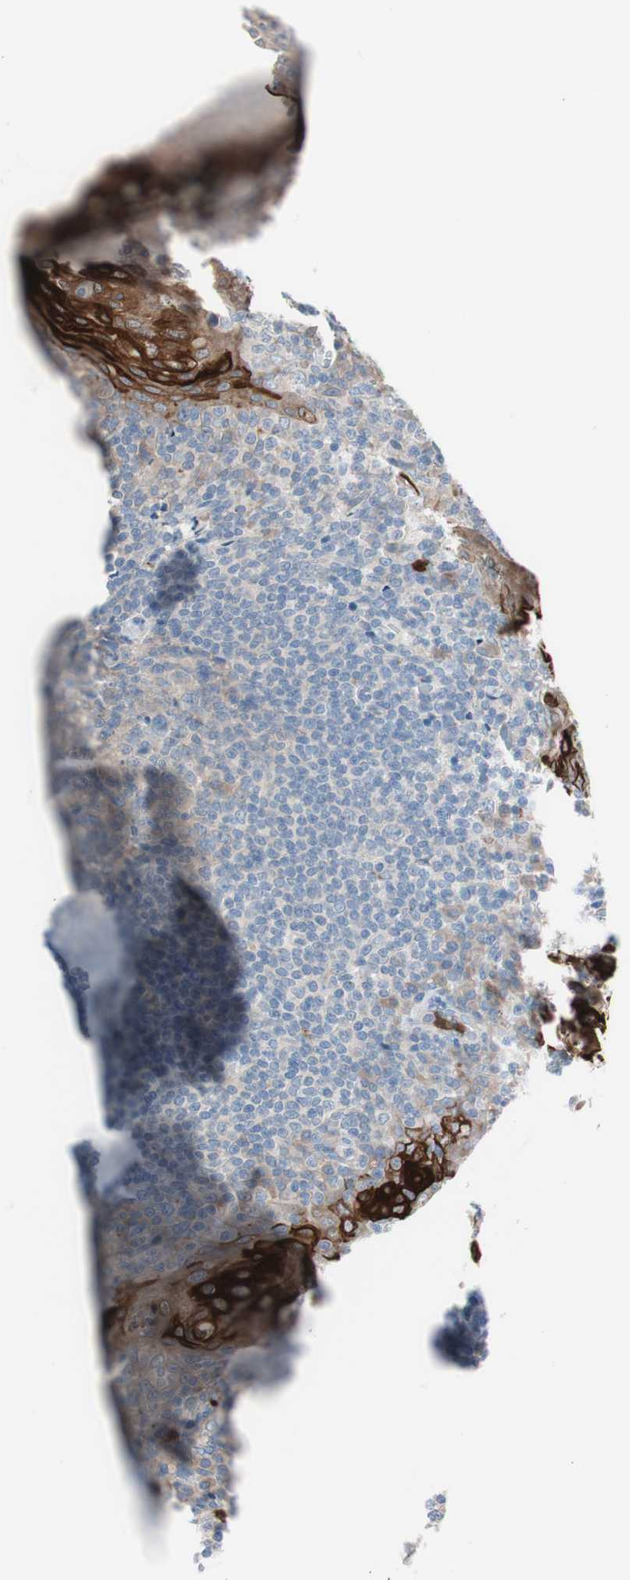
{"staining": {"intensity": "weak", "quantity": "25%-75%", "location": "cytoplasmic/membranous"}, "tissue": "tonsil", "cell_type": "Germinal center cells", "image_type": "normal", "snomed": [{"axis": "morphology", "description": "Normal tissue, NOS"}, {"axis": "topography", "description": "Tonsil"}], "caption": "Immunohistochemical staining of normal tonsil reveals weak cytoplasmic/membranous protein positivity in approximately 25%-75% of germinal center cells.", "gene": "CLEC4D", "patient": {"sex": "male", "age": 31}}